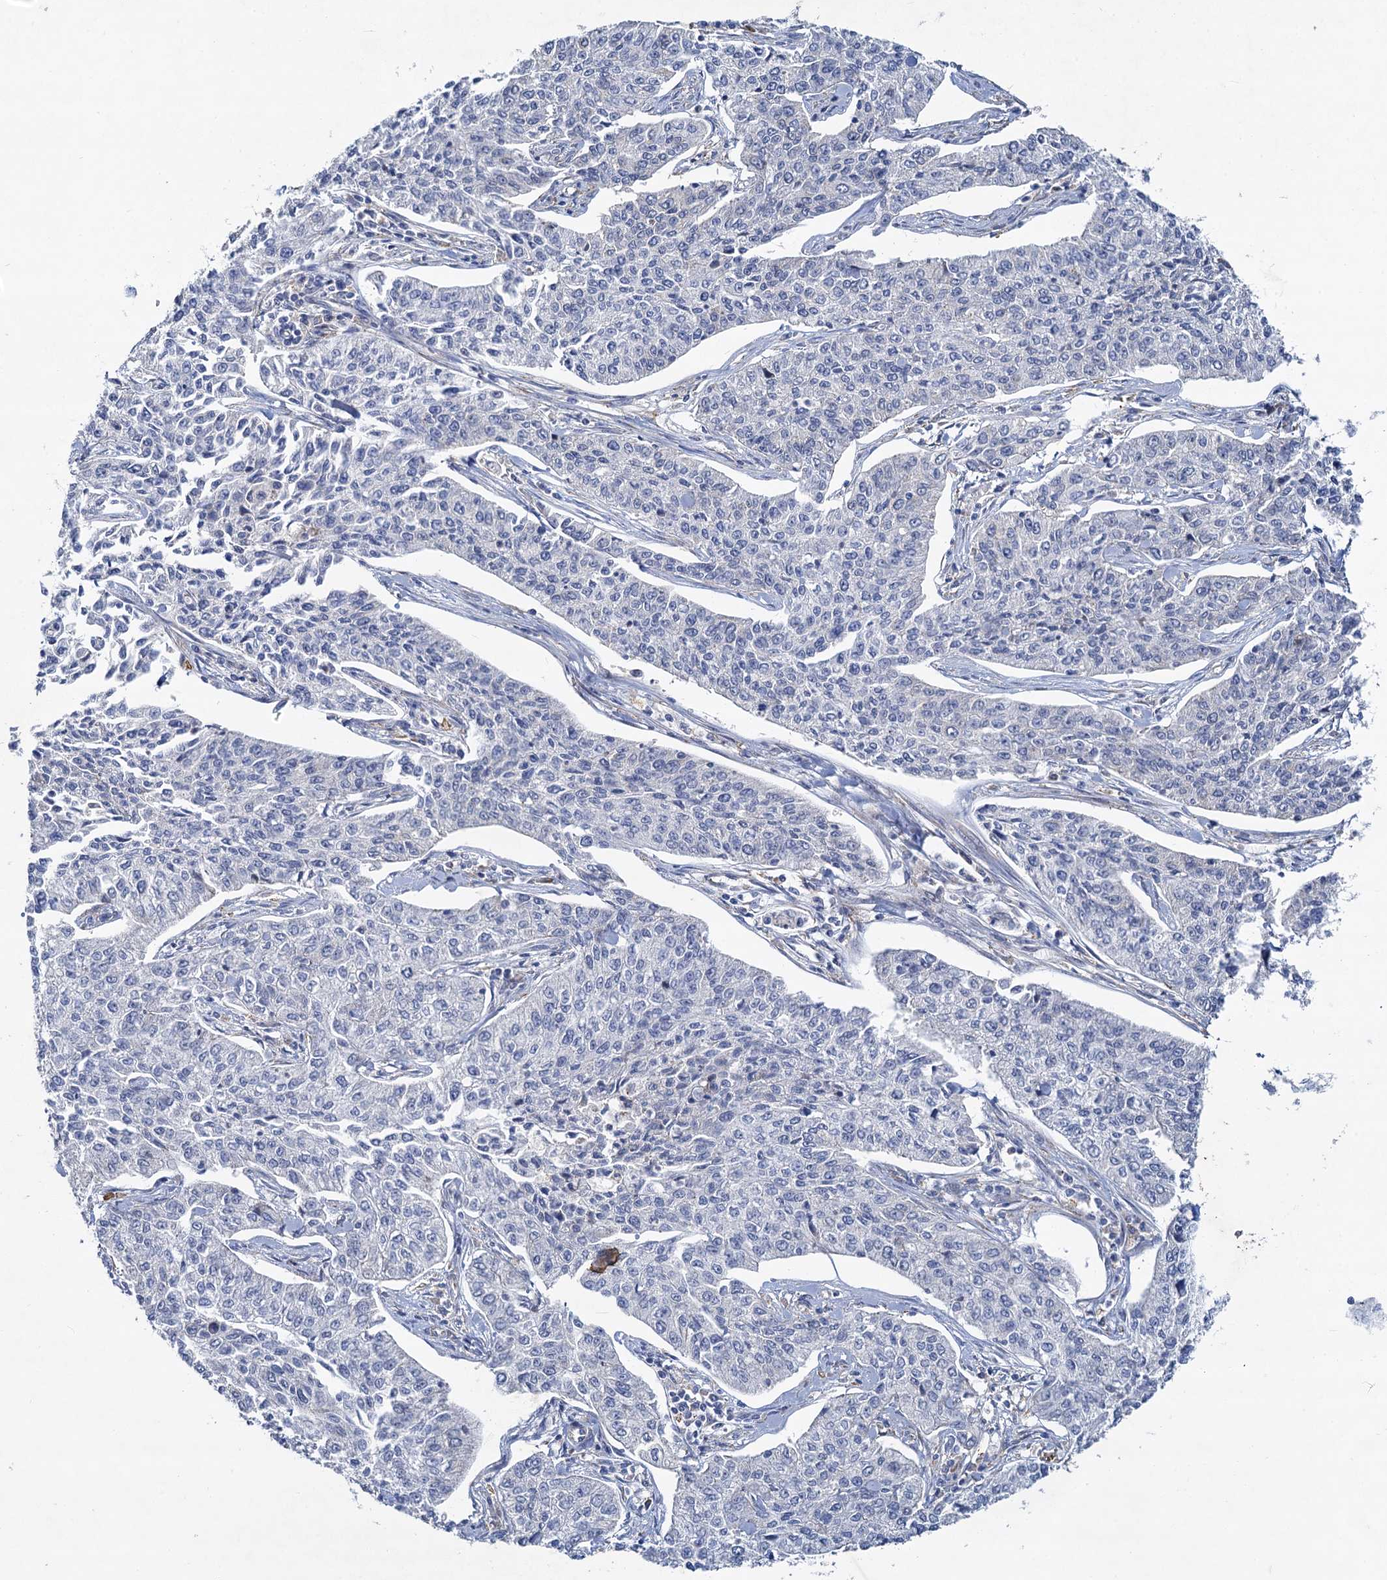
{"staining": {"intensity": "negative", "quantity": "none", "location": "none"}, "tissue": "cervical cancer", "cell_type": "Tumor cells", "image_type": "cancer", "snomed": [{"axis": "morphology", "description": "Squamous cell carcinoma, NOS"}, {"axis": "topography", "description": "Cervix"}], "caption": "DAB immunohistochemical staining of cervical cancer (squamous cell carcinoma) reveals no significant positivity in tumor cells.", "gene": "PRSS35", "patient": {"sex": "female", "age": 35}}